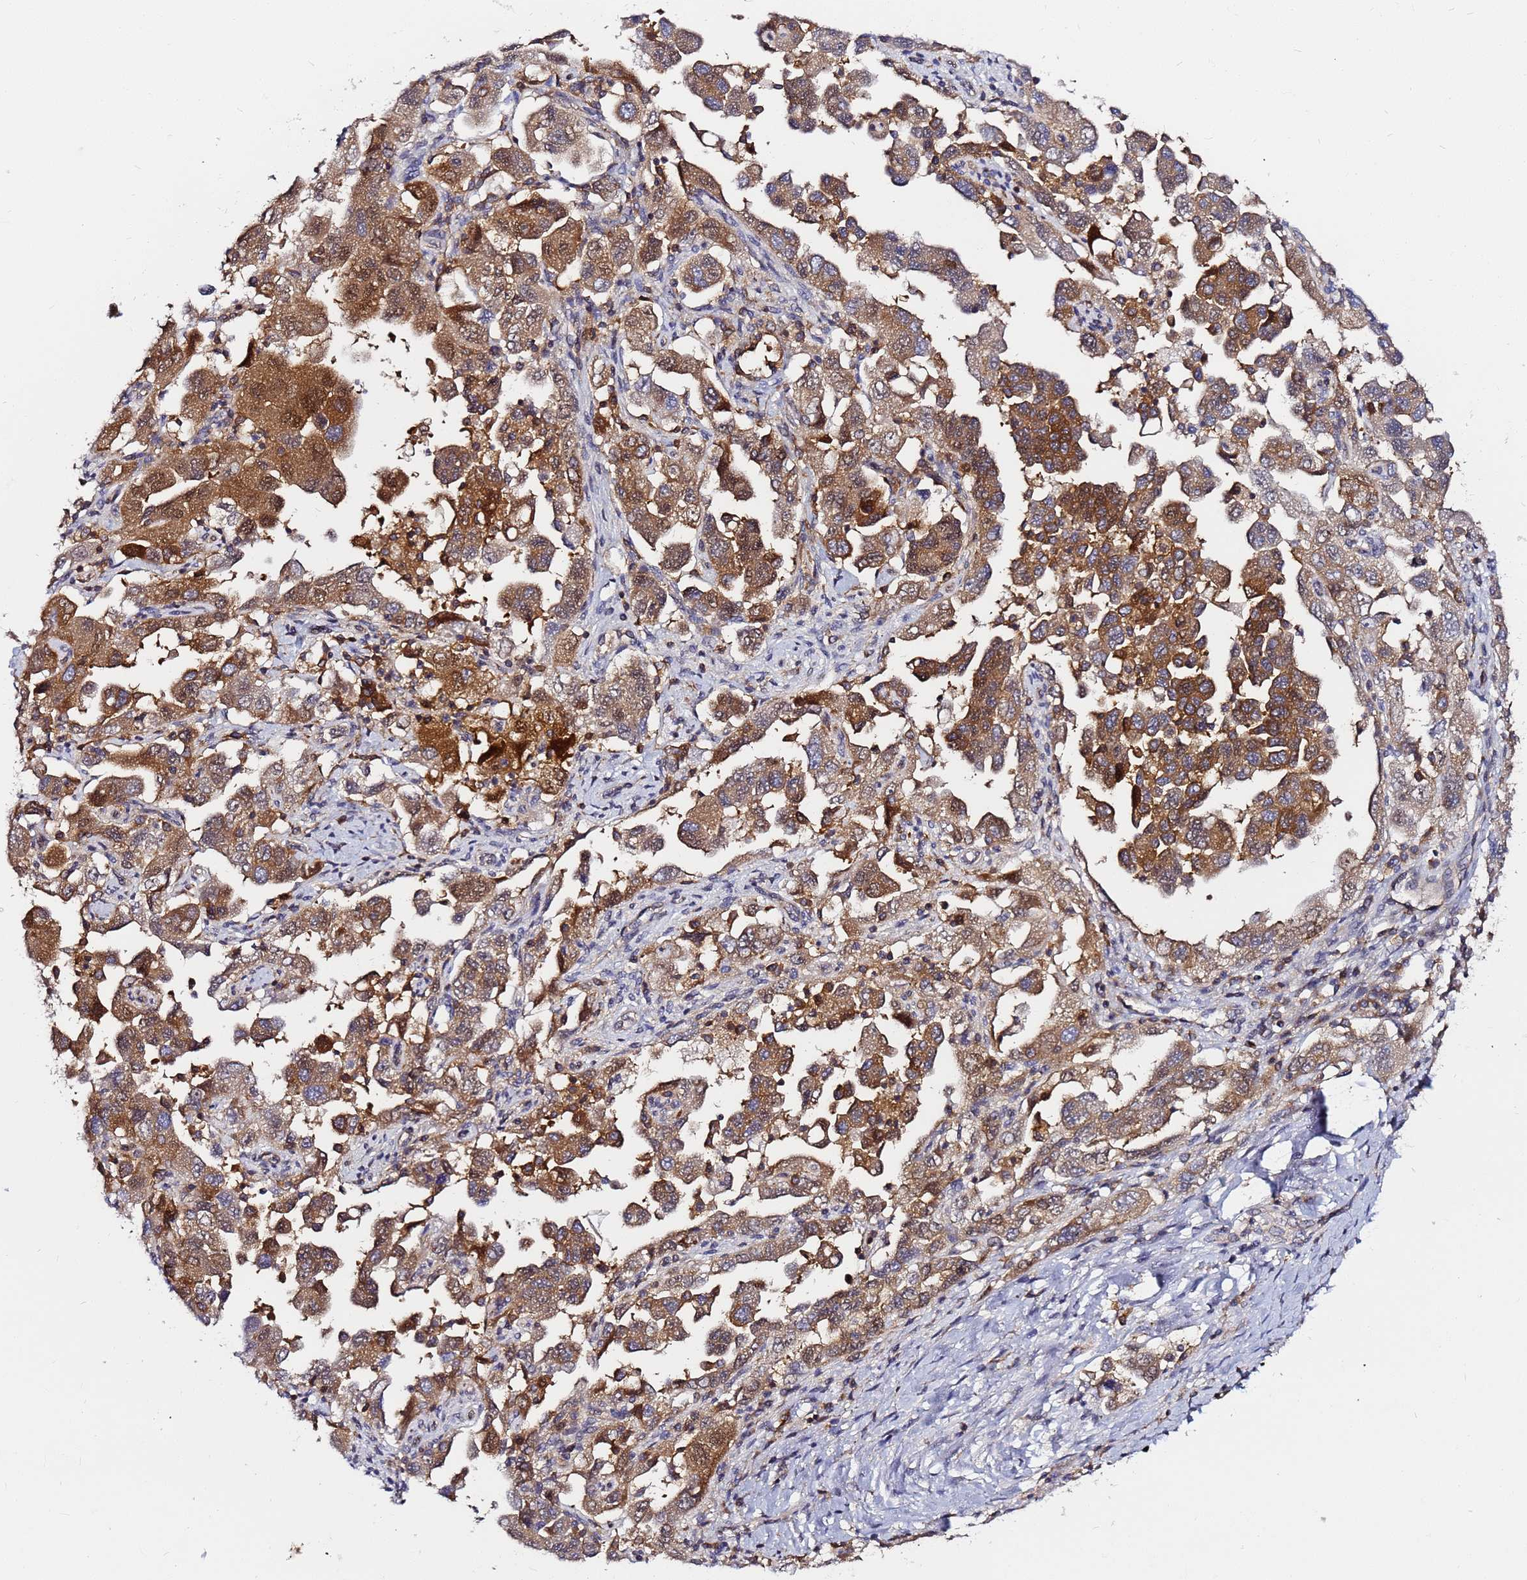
{"staining": {"intensity": "moderate", "quantity": ">75%", "location": "cytoplasmic/membranous"}, "tissue": "ovarian cancer", "cell_type": "Tumor cells", "image_type": "cancer", "snomed": [{"axis": "morphology", "description": "Carcinoma, NOS"}, {"axis": "morphology", "description": "Cystadenocarcinoma, serous, NOS"}, {"axis": "topography", "description": "Ovary"}], "caption": "Immunohistochemical staining of human carcinoma (ovarian) shows medium levels of moderate cytoplasmic/membranous staining in approximately >75% of tumor cells.", "gene": "CHM", "patient": {"sex": "female", "age": 69}}